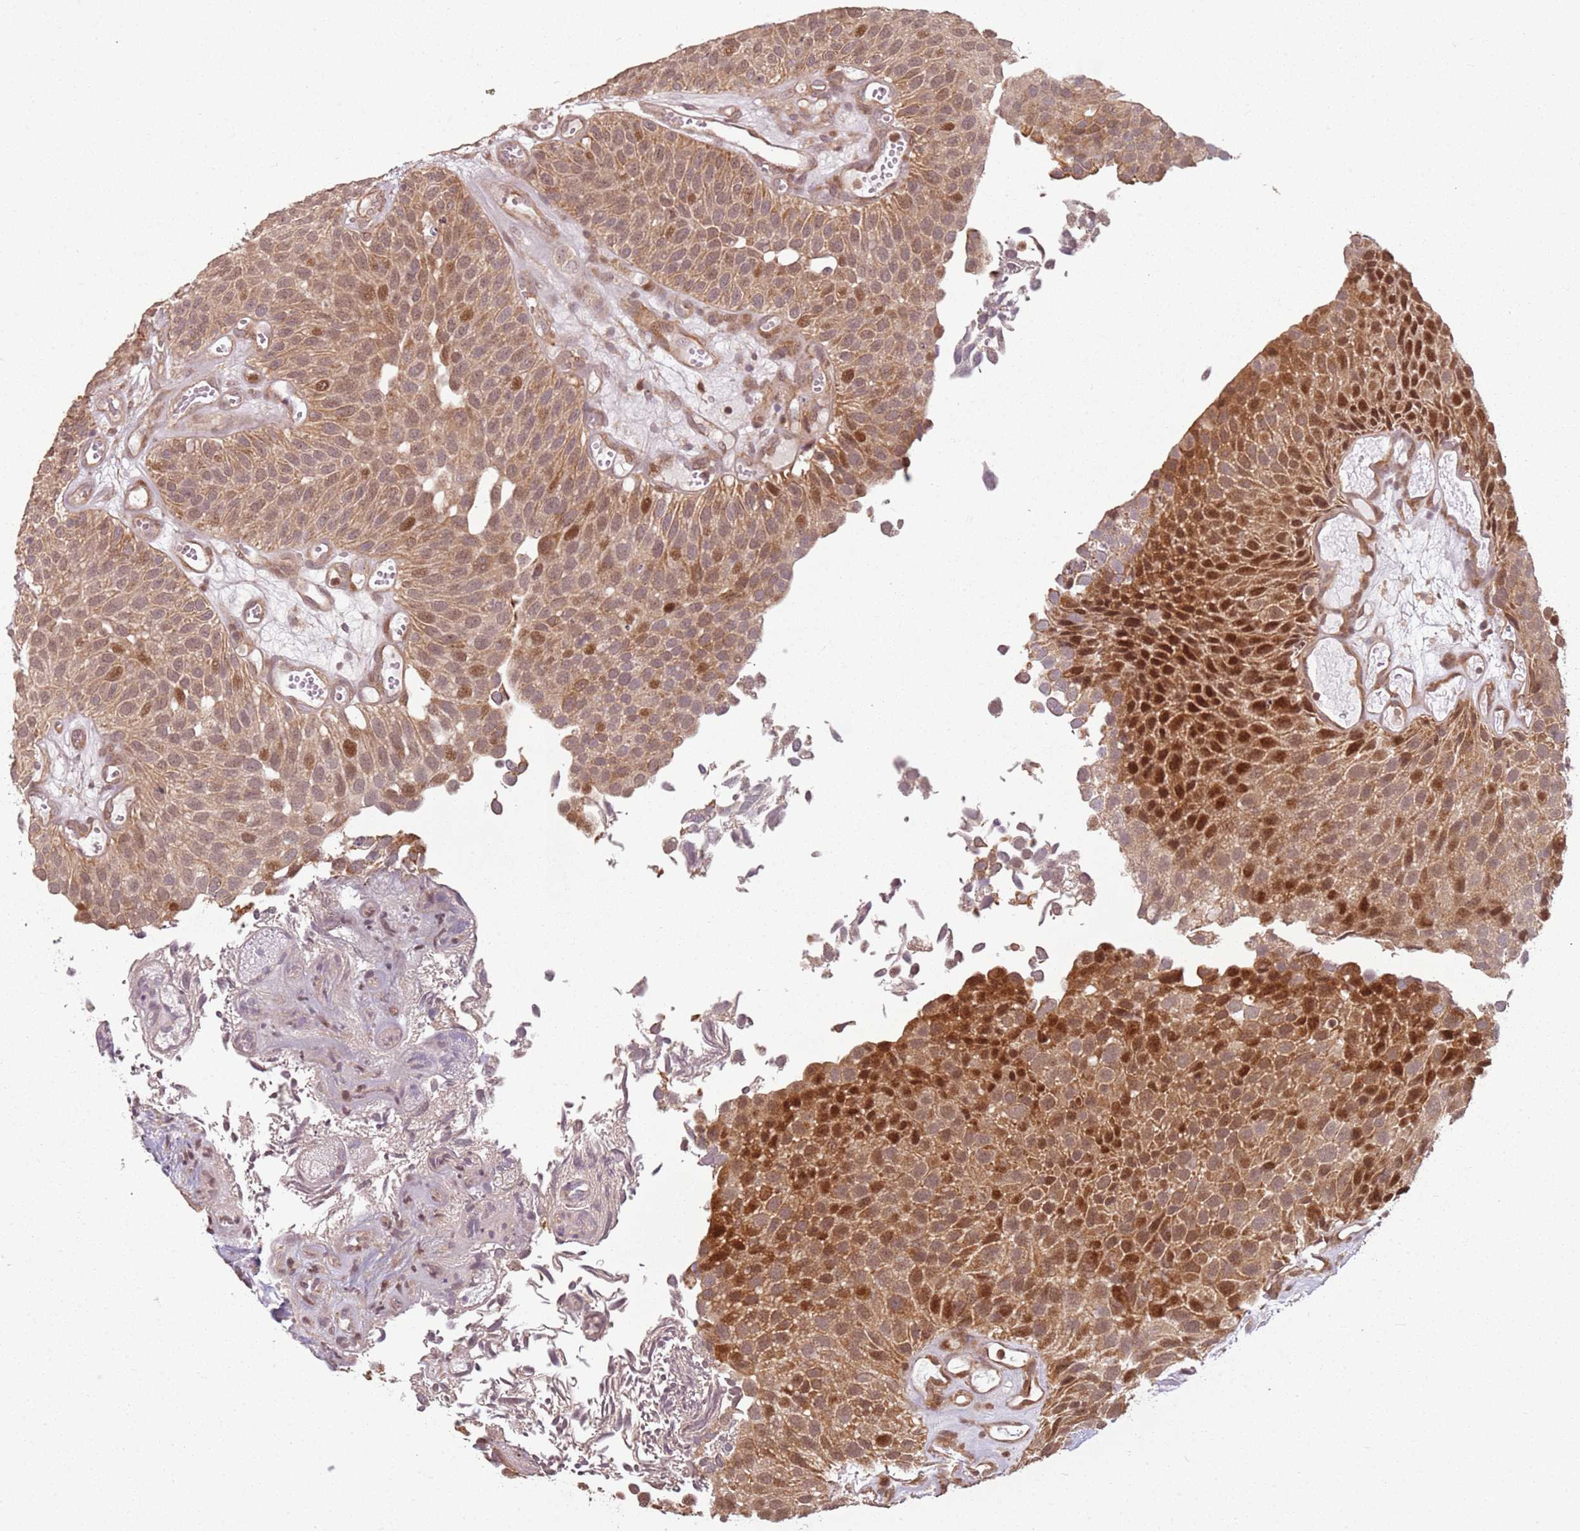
{"staining": {"intensity": "moderate", "quantity": ">75%", "location": "cytoplasmic/membranous,nuclear"}, "tissue": "urothelial cancer", "cell_type": "Tumor cells", "image_type": "cancer", "snomed": [{"axis": "morphology", "description": "Urothelial carcinoma, Low grade"}, {"axis": "topography", "description": "Urinary bladder"}], "caption": "Immunohistochemistry of urothelial cancer demonstrates medium levels of moderate cytoplasmic/membranous and nuclear expression in approximately >75% of tumor cells.", "gene": "CHURC1", "patient": {"sex": "male", "age": 89}}